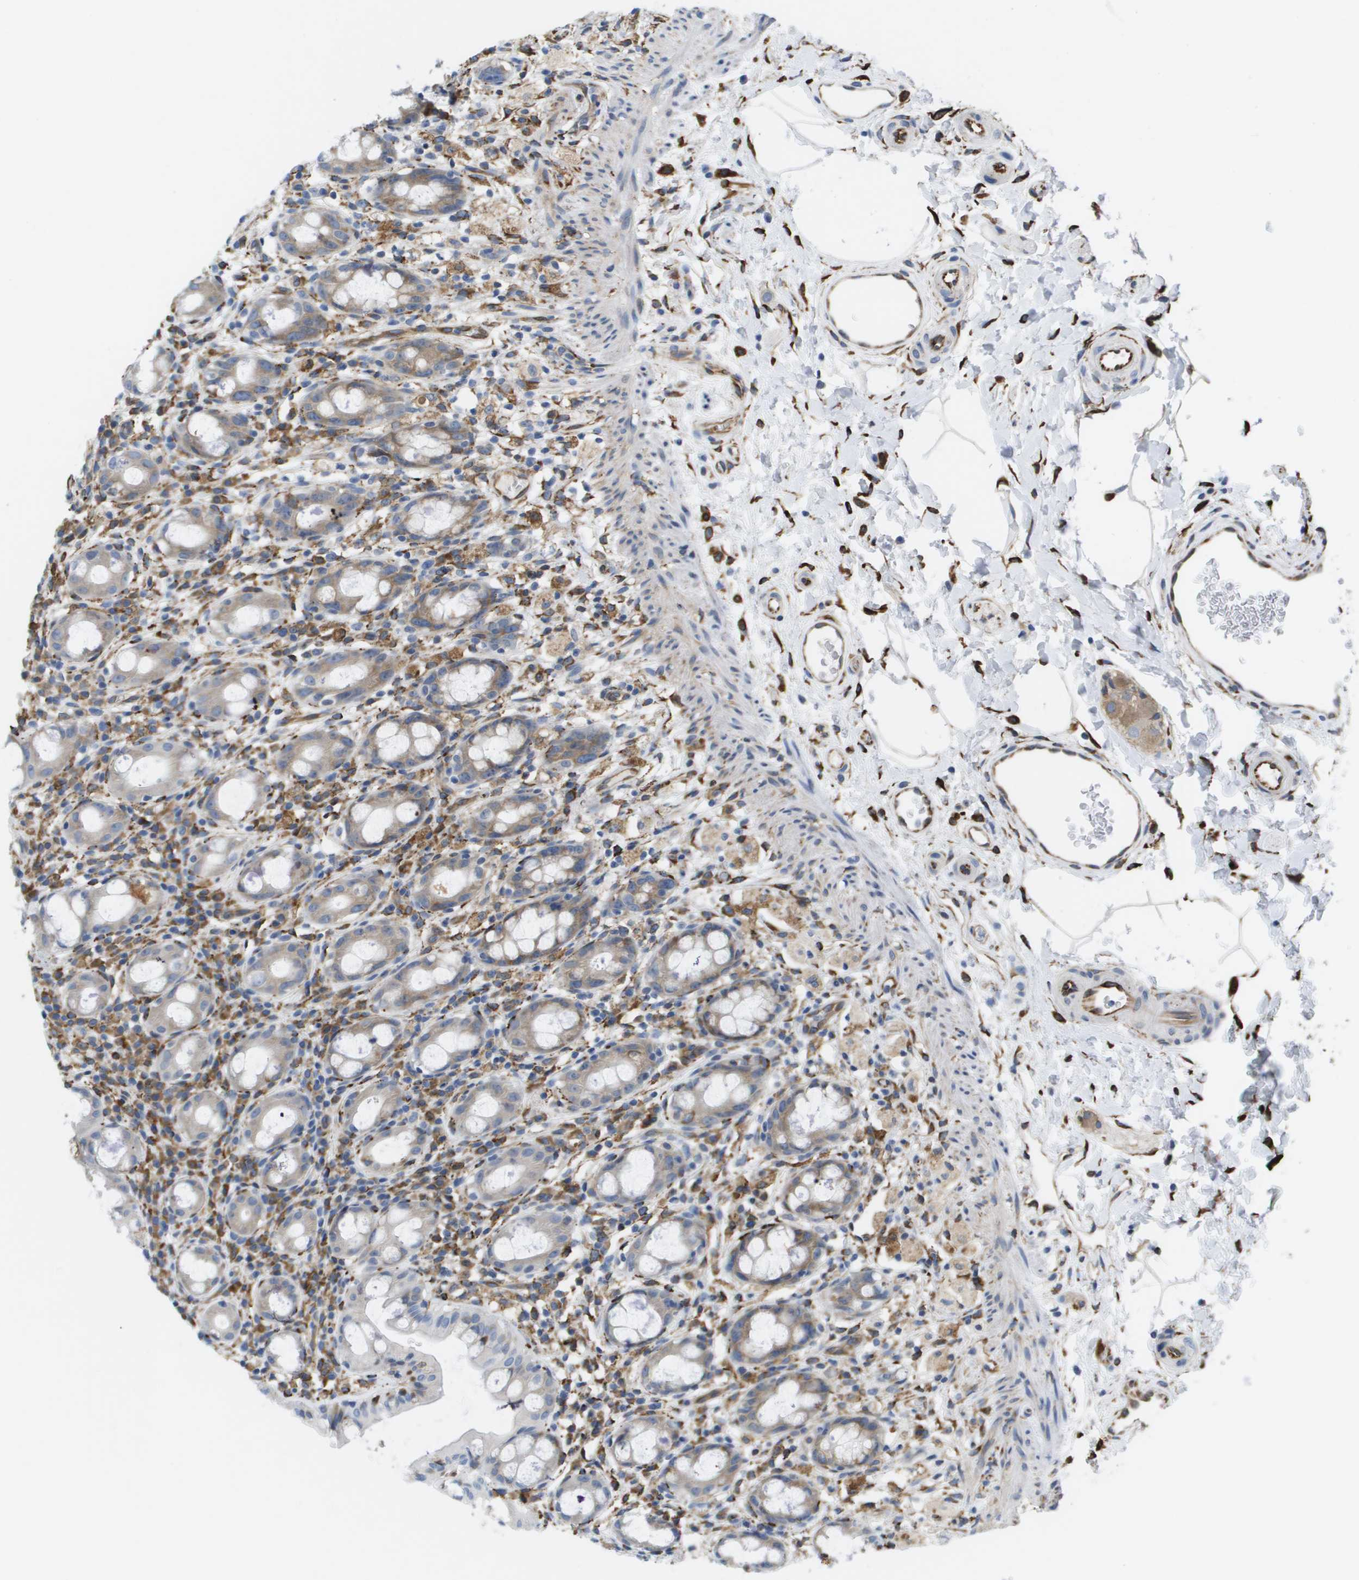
{"staining": {"intensity": "weak", "quantity": "<25%", "location": "cytoplasmic/membranous"}, "tissue": "rectum", "cell_type": "Glandular cells", "image_type": "normal", "snomed": [{"axis": "morphology", "description": "Normal tissue, NOS"}, {"axis": "topography", "description": "Rectum"}], "caption": "The immunohistochemistry photomicrograph has no significant staining in glandular cells of rectum. (Brightfield microscopy of DAB IHC at high magnification).", "gene": "ST3GAL2", "patient": {"sex": "male", "age": 44}}